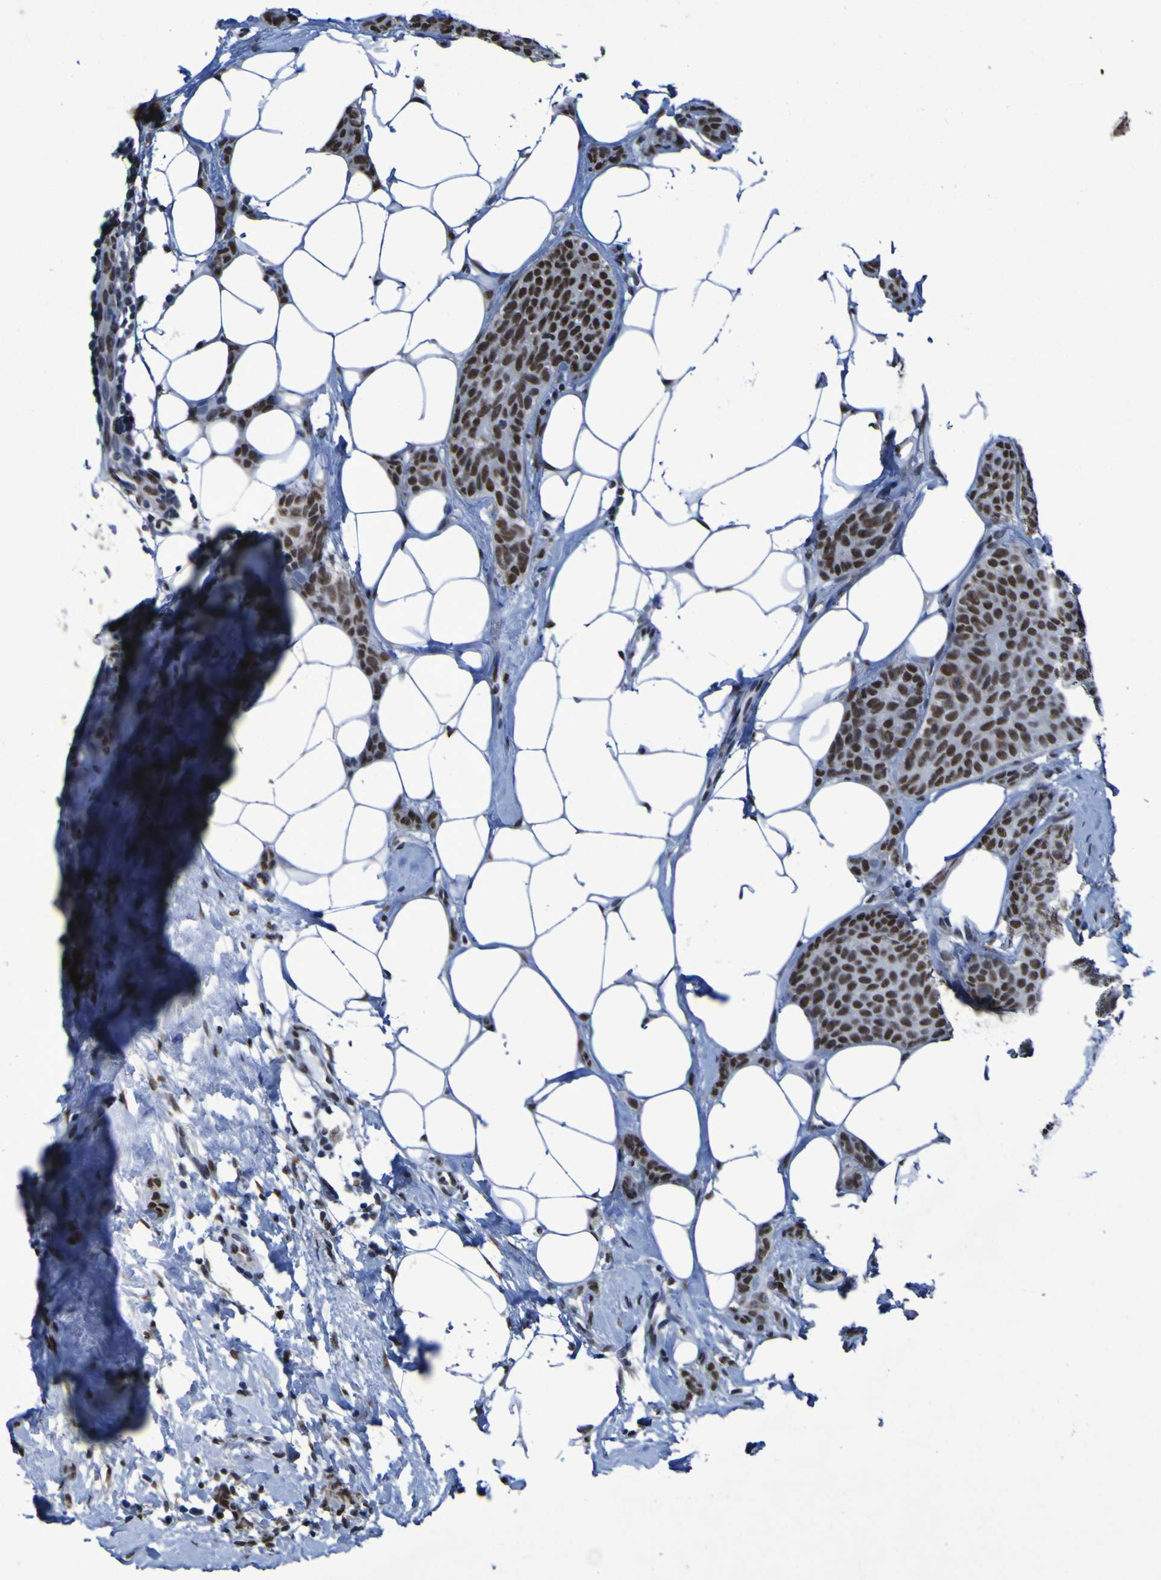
{"staining": {"intensity": "moderate", "quantity": "25%-75%", "location": "nuclear"}, "tissue": "breast cancer", "cell_type": "Tumor cells", "image_type": "cancer", "snomed": [{"axis": "morphology", "description": "Lobular carcinoma"}, {"axis": "topography", "description": "Skin"}, {"axis": "topography", "description": "Breast"}], "caption": "DAB (3,3'-diaminobenzidine) immunohistochemical staining of human breast lobular carcinoma shows moderate nuclear protein positivity in approximately 25%-75% of tumor cells.", "gene": "HNRNPR", "patient": {"sex": "female", "age": 46}}